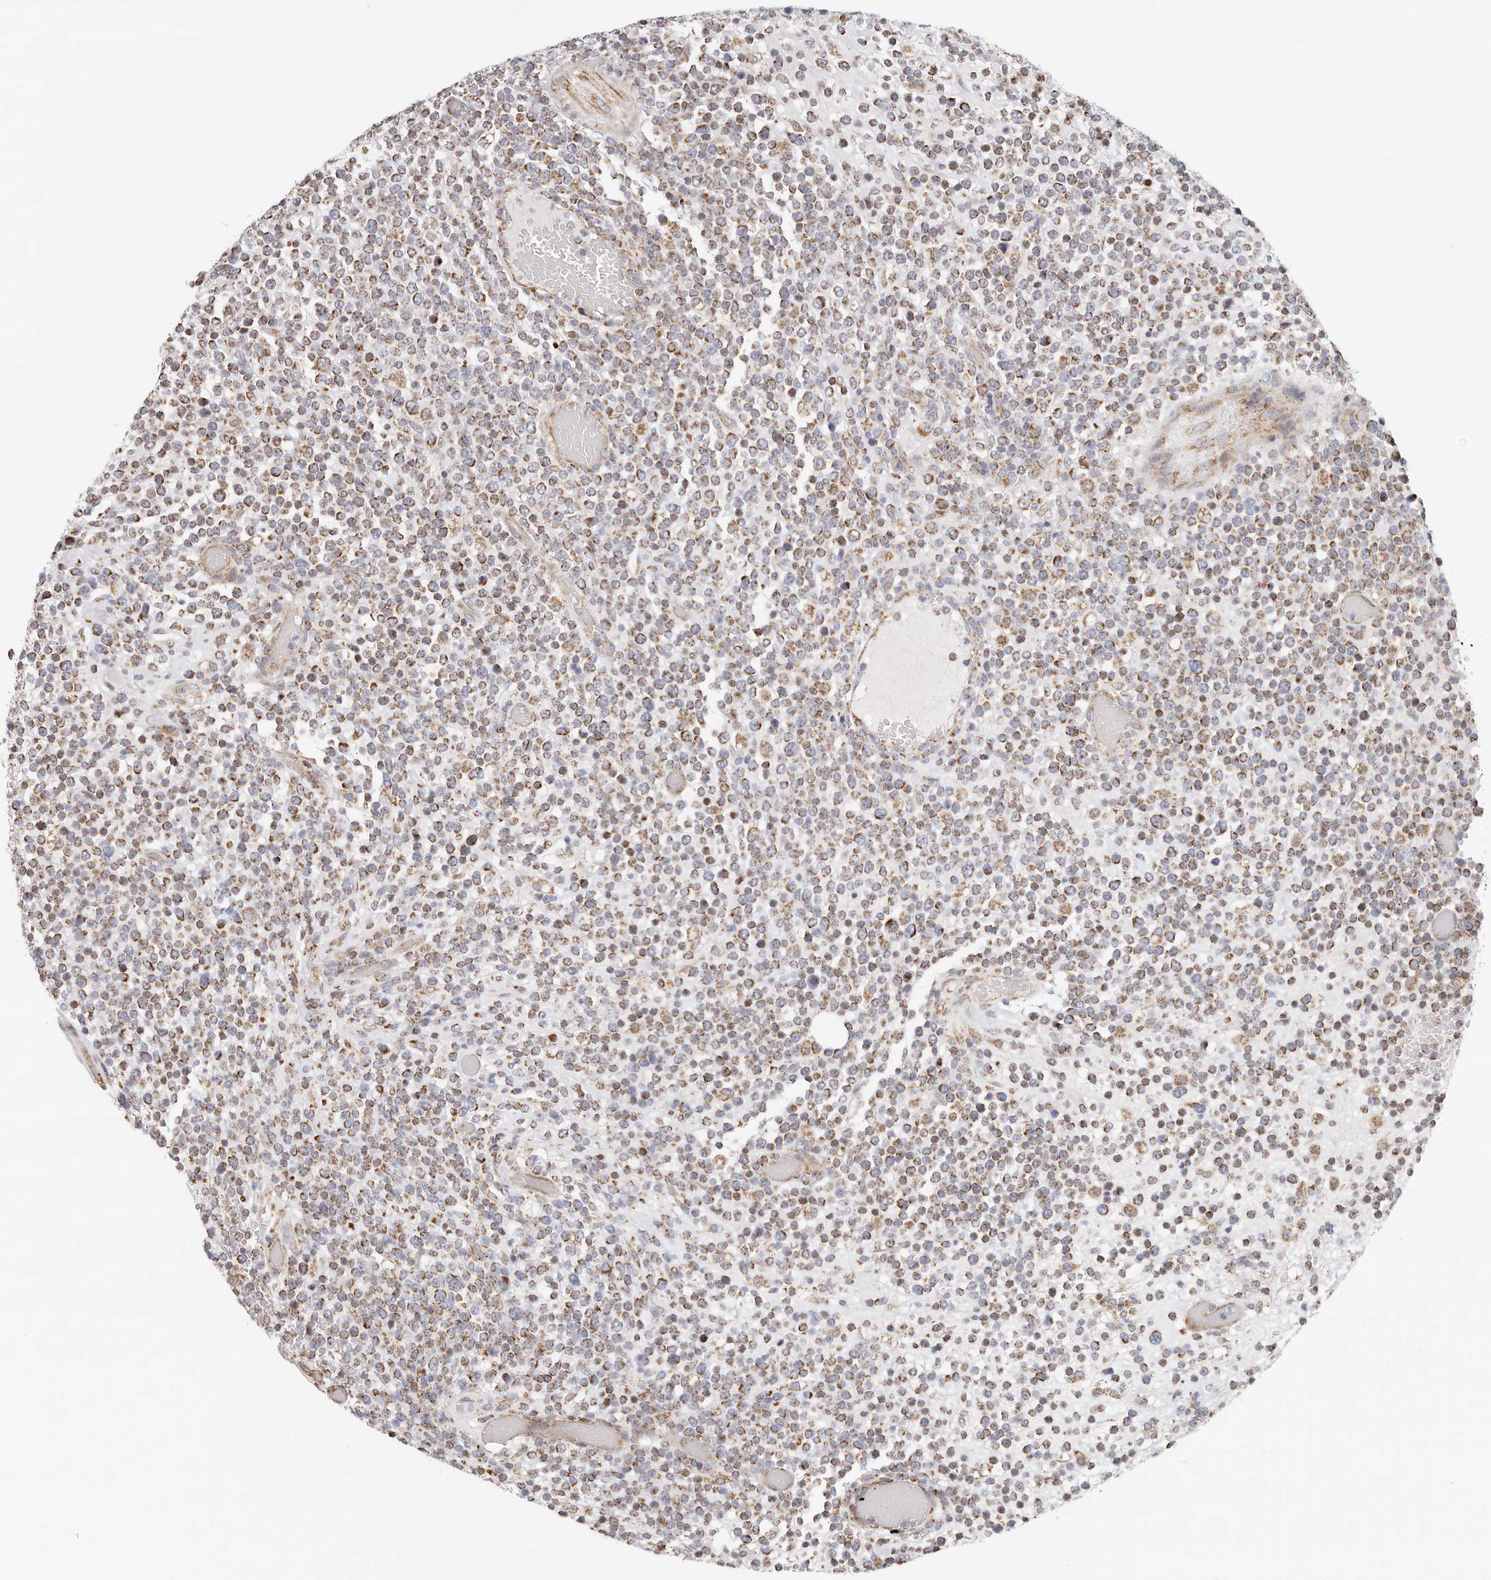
{"staining": {"intensity": "moderate", "quantity": ">75%", "location": "cytoplasmic/membranous"}, "tissue": "lymphoma", "cell_type": "Tumor cells", "image_type": "cancer", "snomed": [{"axis": "morphology", "description": "Malignant lymphoma, non-Hodgkin's type, High grade"}, {"axis": "topography", "description": "Colon"}], "caption": "The immunohistochemical stain shows moderate cytoplasmic/membranous positivity in tumor cells of lymphoma tissue.", "gene": "AFDN", "patient": {"sex": "female", "age": 53}}